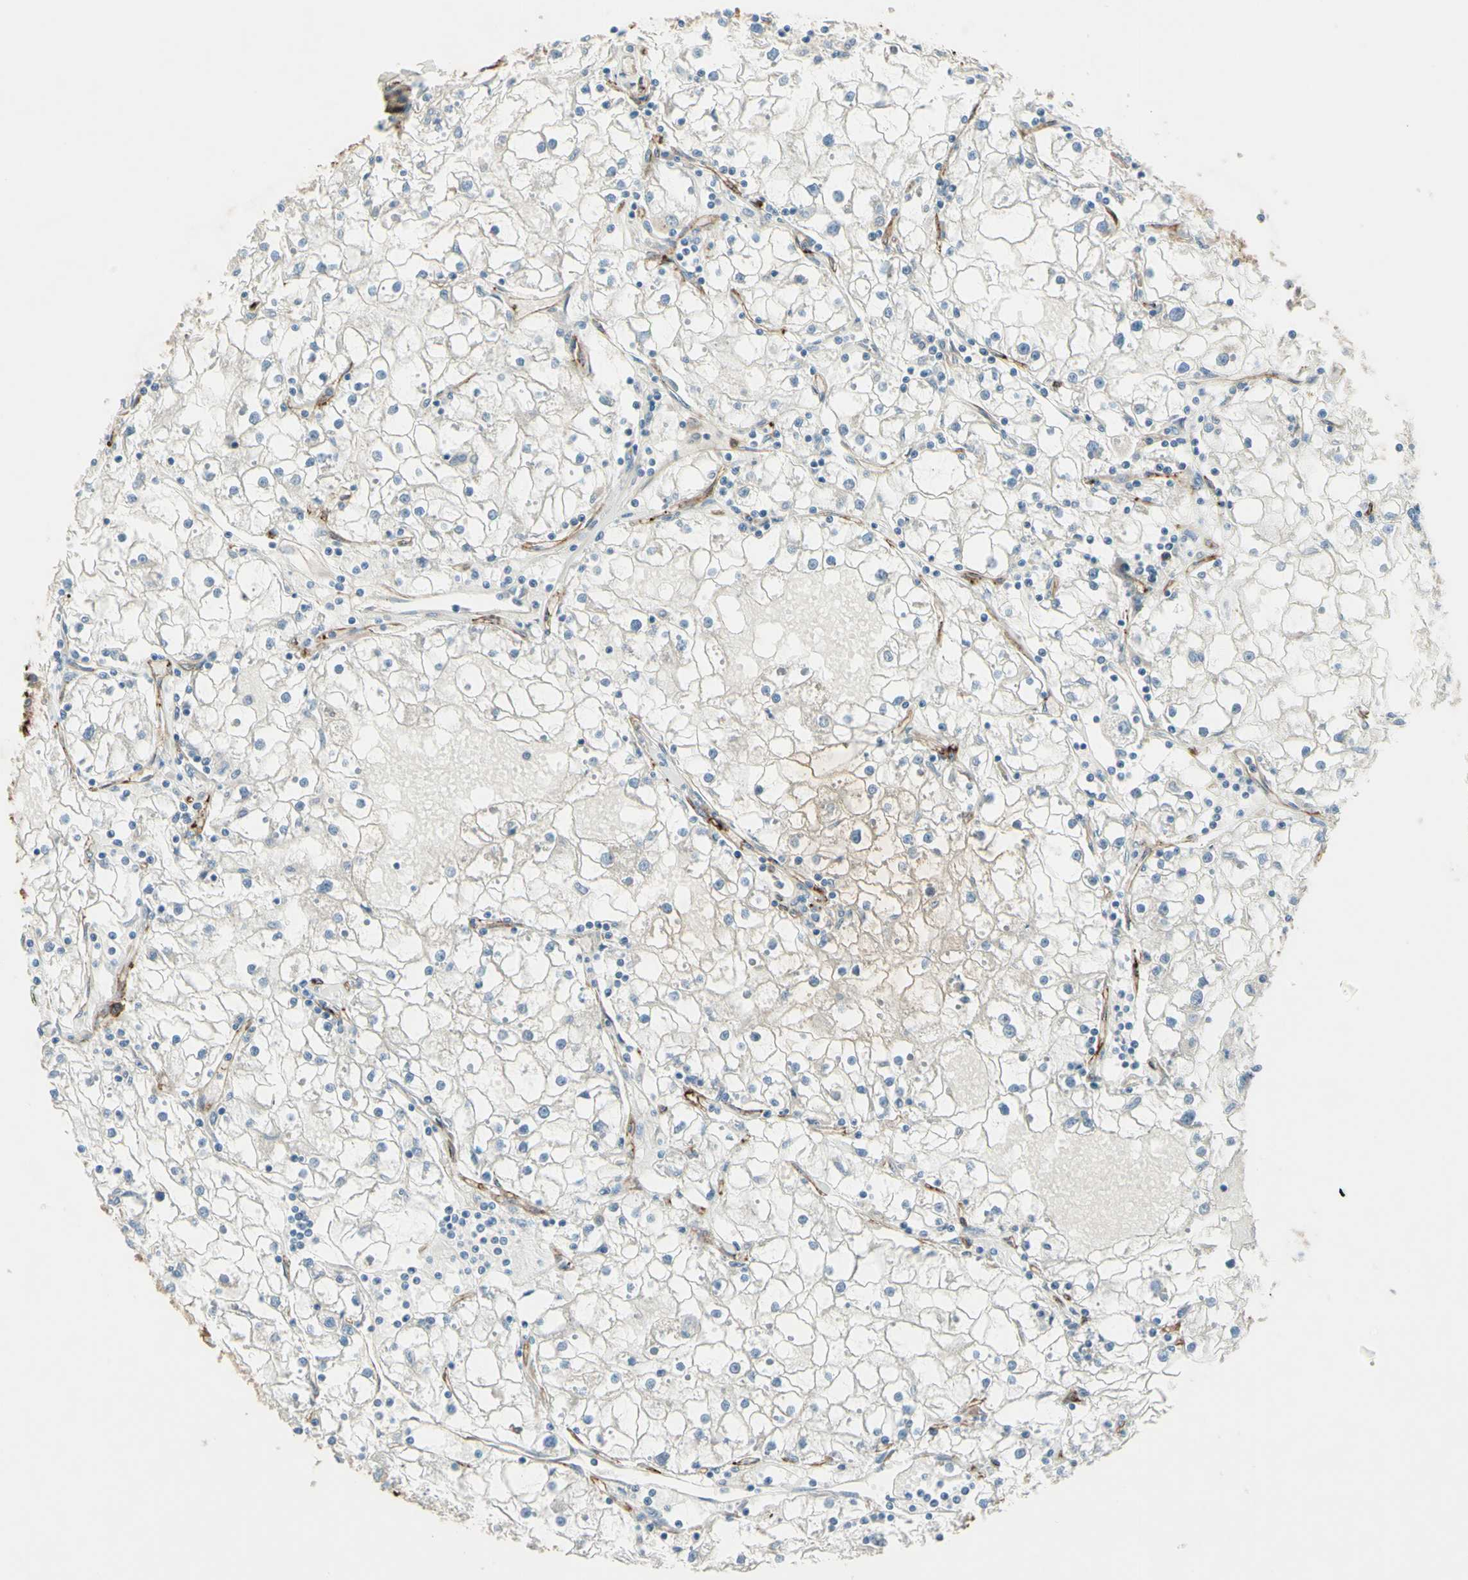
{"staining": {"intensity": "negative", "quantity": "none", "location": "none"}, "tissue": "renal cancer", "cell_type": "Tumor cells", "image_type": "cancer", "snomed": [{"axis": "morphology", "description": "Adenocarcinoma, NOS"}, {"axis": "topography", "description": "Kidney"}], "caption": "DAB (3,3'-diaminobenzidine) immunohistochemical staining of renal cancer (adenocarcinoma) exhibits no significant expression in tumor cells. (Stains: DAB (3,3'-diaminobenzidine) immunohistochemistry (IHC) with hematoxylin counter stain, Microscopy: brightfield microscopy at high magnification).", "gene": "TRAF2", "patient": {"sex": "male", "age": 56}}